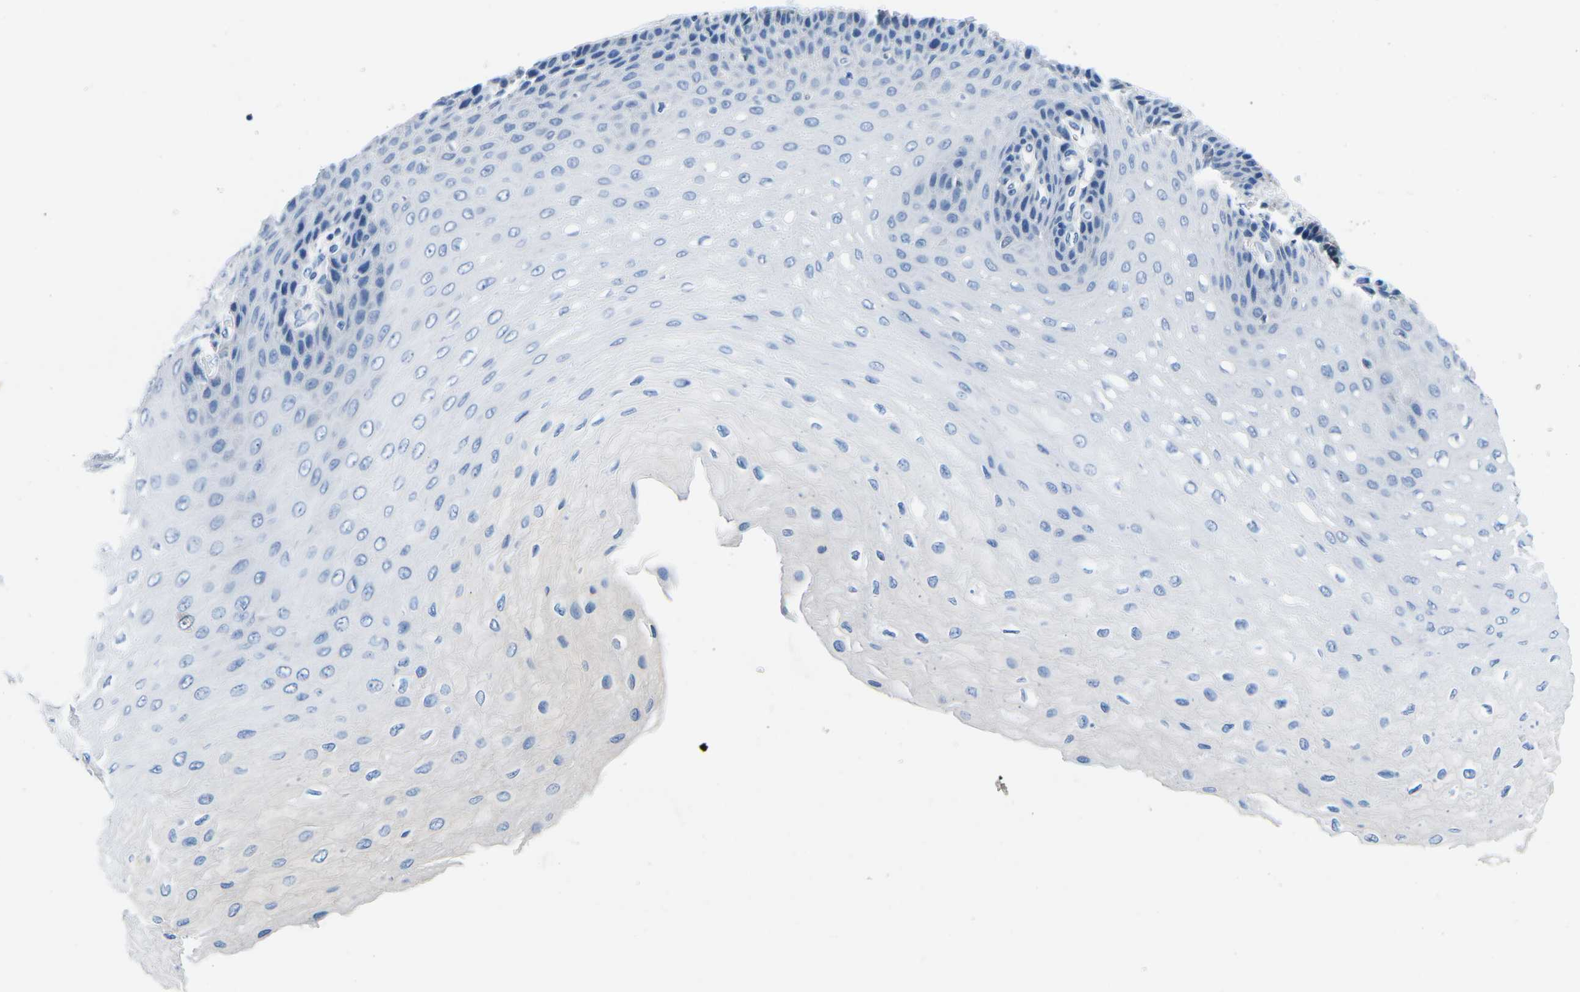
{"staining": {"intensity": "negative", "quantity": "none", "location": "none"}, "tissue": "esophagus", "cell_type": "Squamous epithelial cells", "image_type": "normal", "snomed": [{"axis": "morphology", "description": "Normal tissue, NOS"}, {"axis": "topography", "description": "Esophagus"}], "caption": "There is no significant staining in squamous epithelial cells of esophagus. The staining was performed using DAB to visualize the protein expression in brown, while the nuclei were stained in blue with hematoxylin (Magnification: 20x).", "gene": "TM6SF1", "patient": {"sex": "female", "age": 72}}